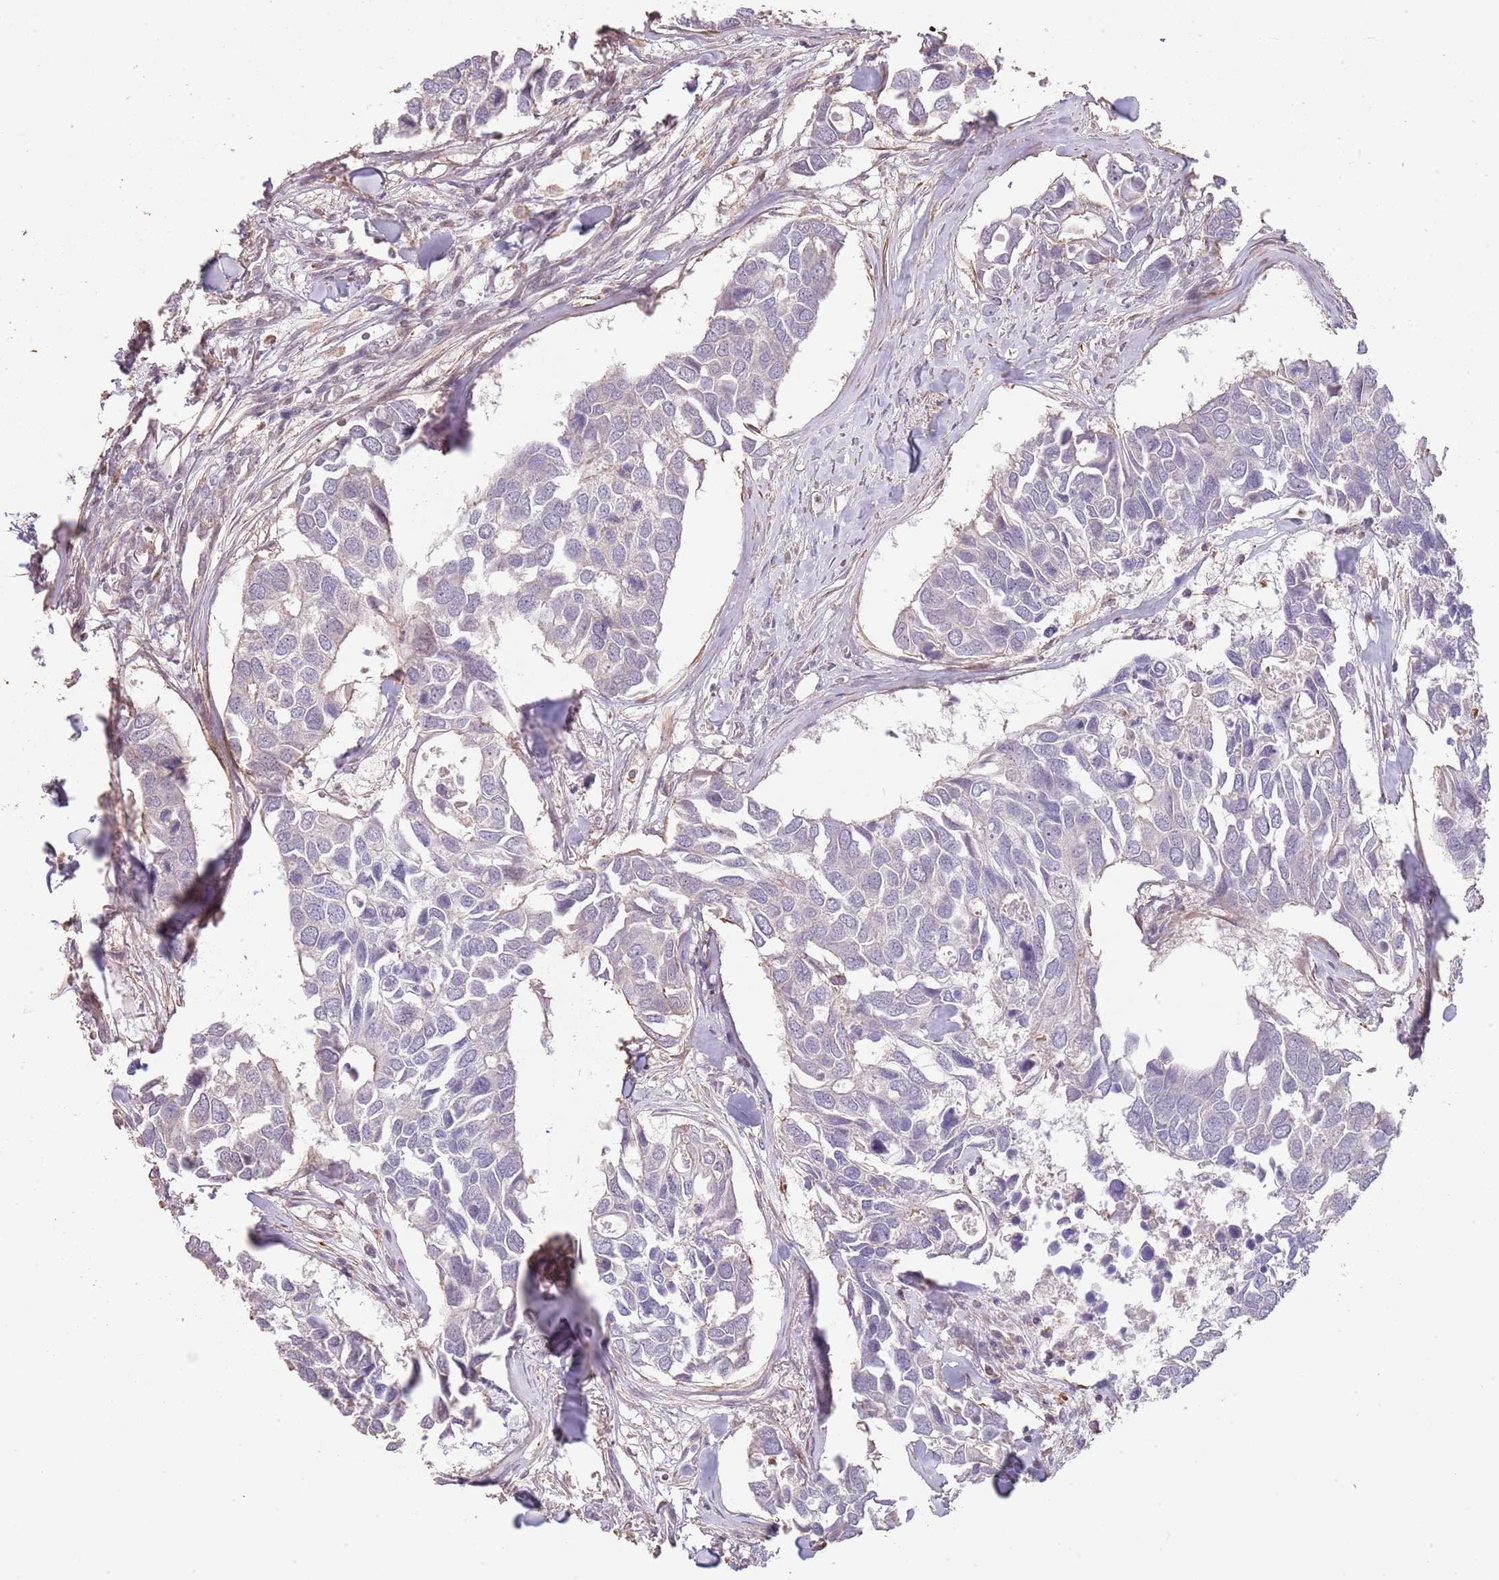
{"staining": {"intensity": "negative", "quantity": "none", "location": "none"}, "tissue": "breast cancer", "cell_type": "Tumor cells", "image_type": "cancer", "snomed": [{"axis": "morphology", "description": "Duct carcinoma"}, {"axis": "topography", "description": "Breast"}], "caption": "Breast cancer (intraductal carcinoma) was stained to show a protein in brown. There is no significant expression in tumor cells.", "gene": "ADTRP", "patient": {"sex": "female", "age": 83}}